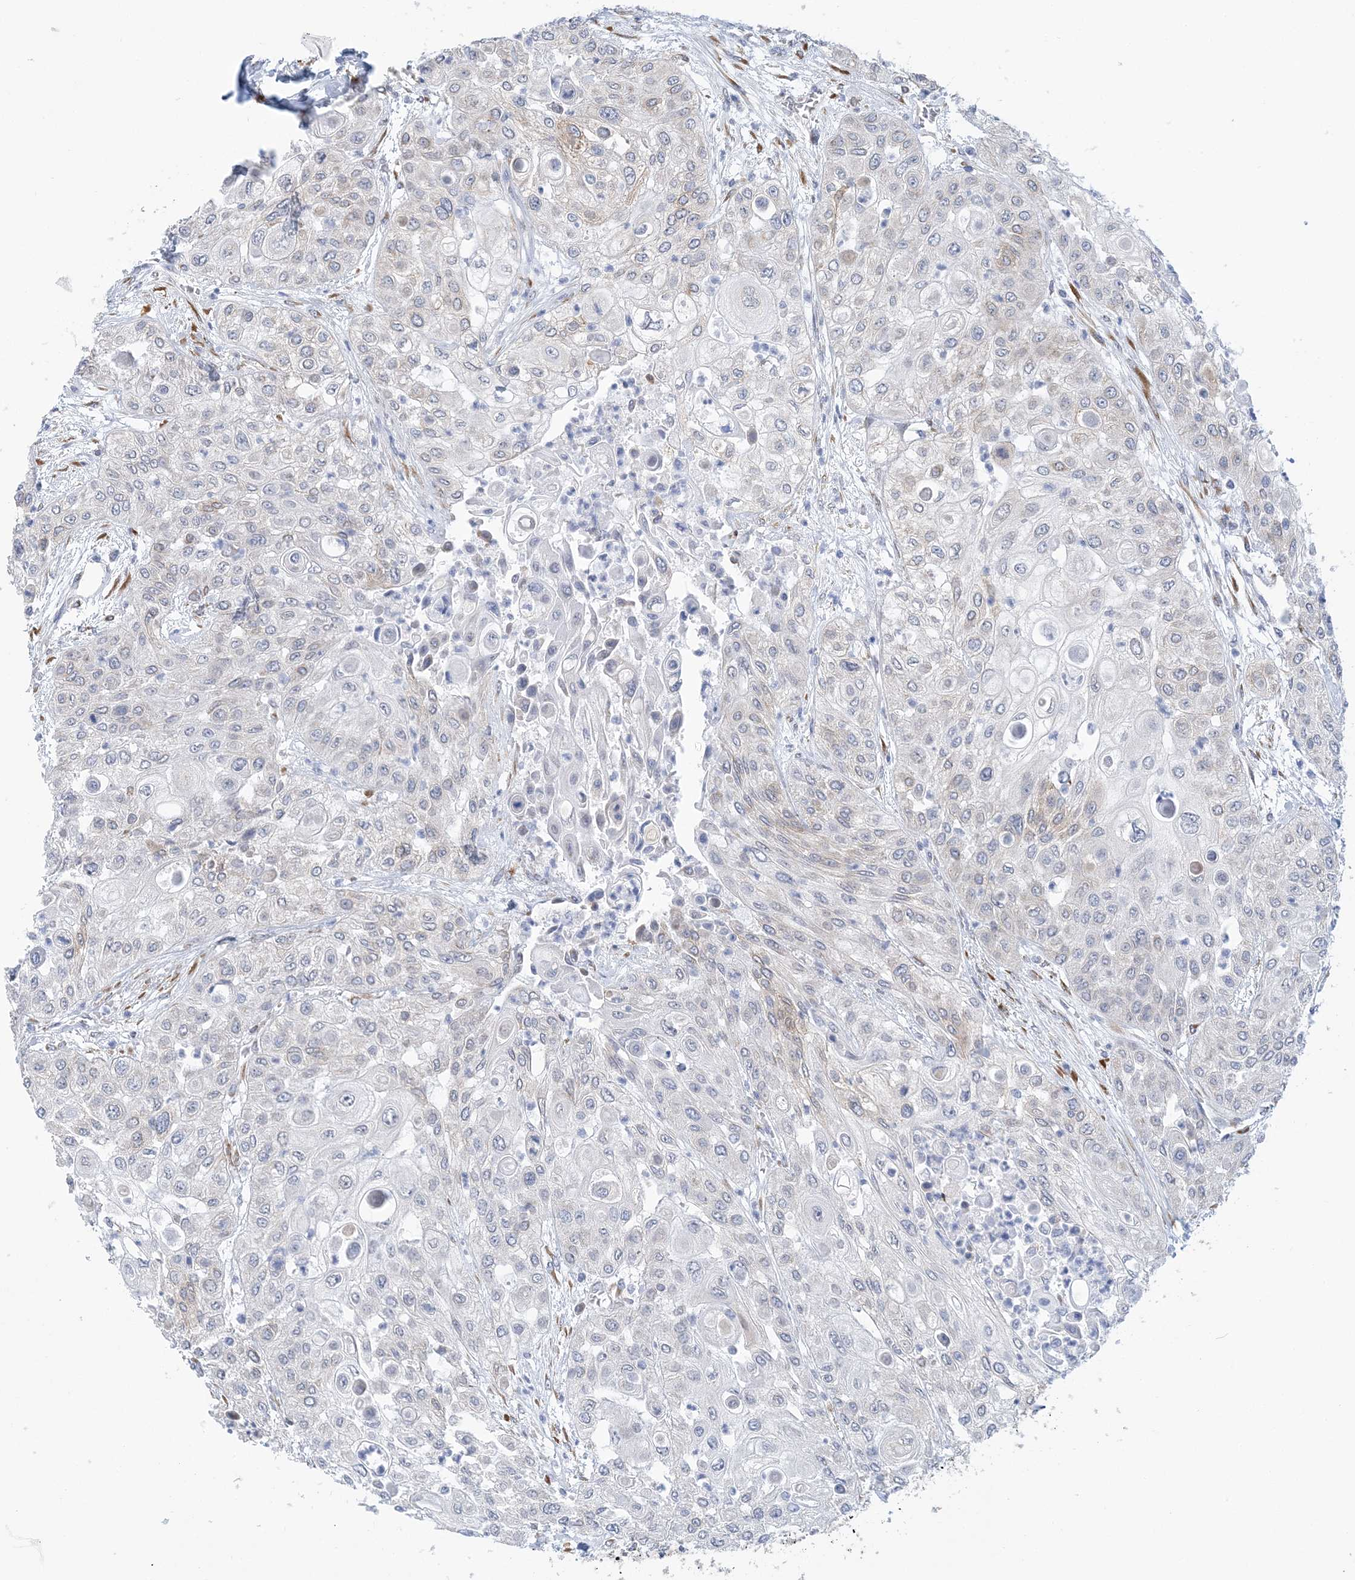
{"staining": {"intensity": "negative", "quantity": "none", "location": "none"}, "tissue": "urothelial cancer", "cell_type": "Tumor cells", "image_type": "cancer", "snomed": [{"axis": "morphology", "description": "Urothelial carcinoma, High grade"}, {"axis": "topography", "description": "Urinary bladder"}], "caption": "Protein analysis of high-grade urothelial carcinoma demonstrates no significant staining in tumor cells.", "gene": "PLEKHG4B", "patient": {"sex": "female", "age": 79}}